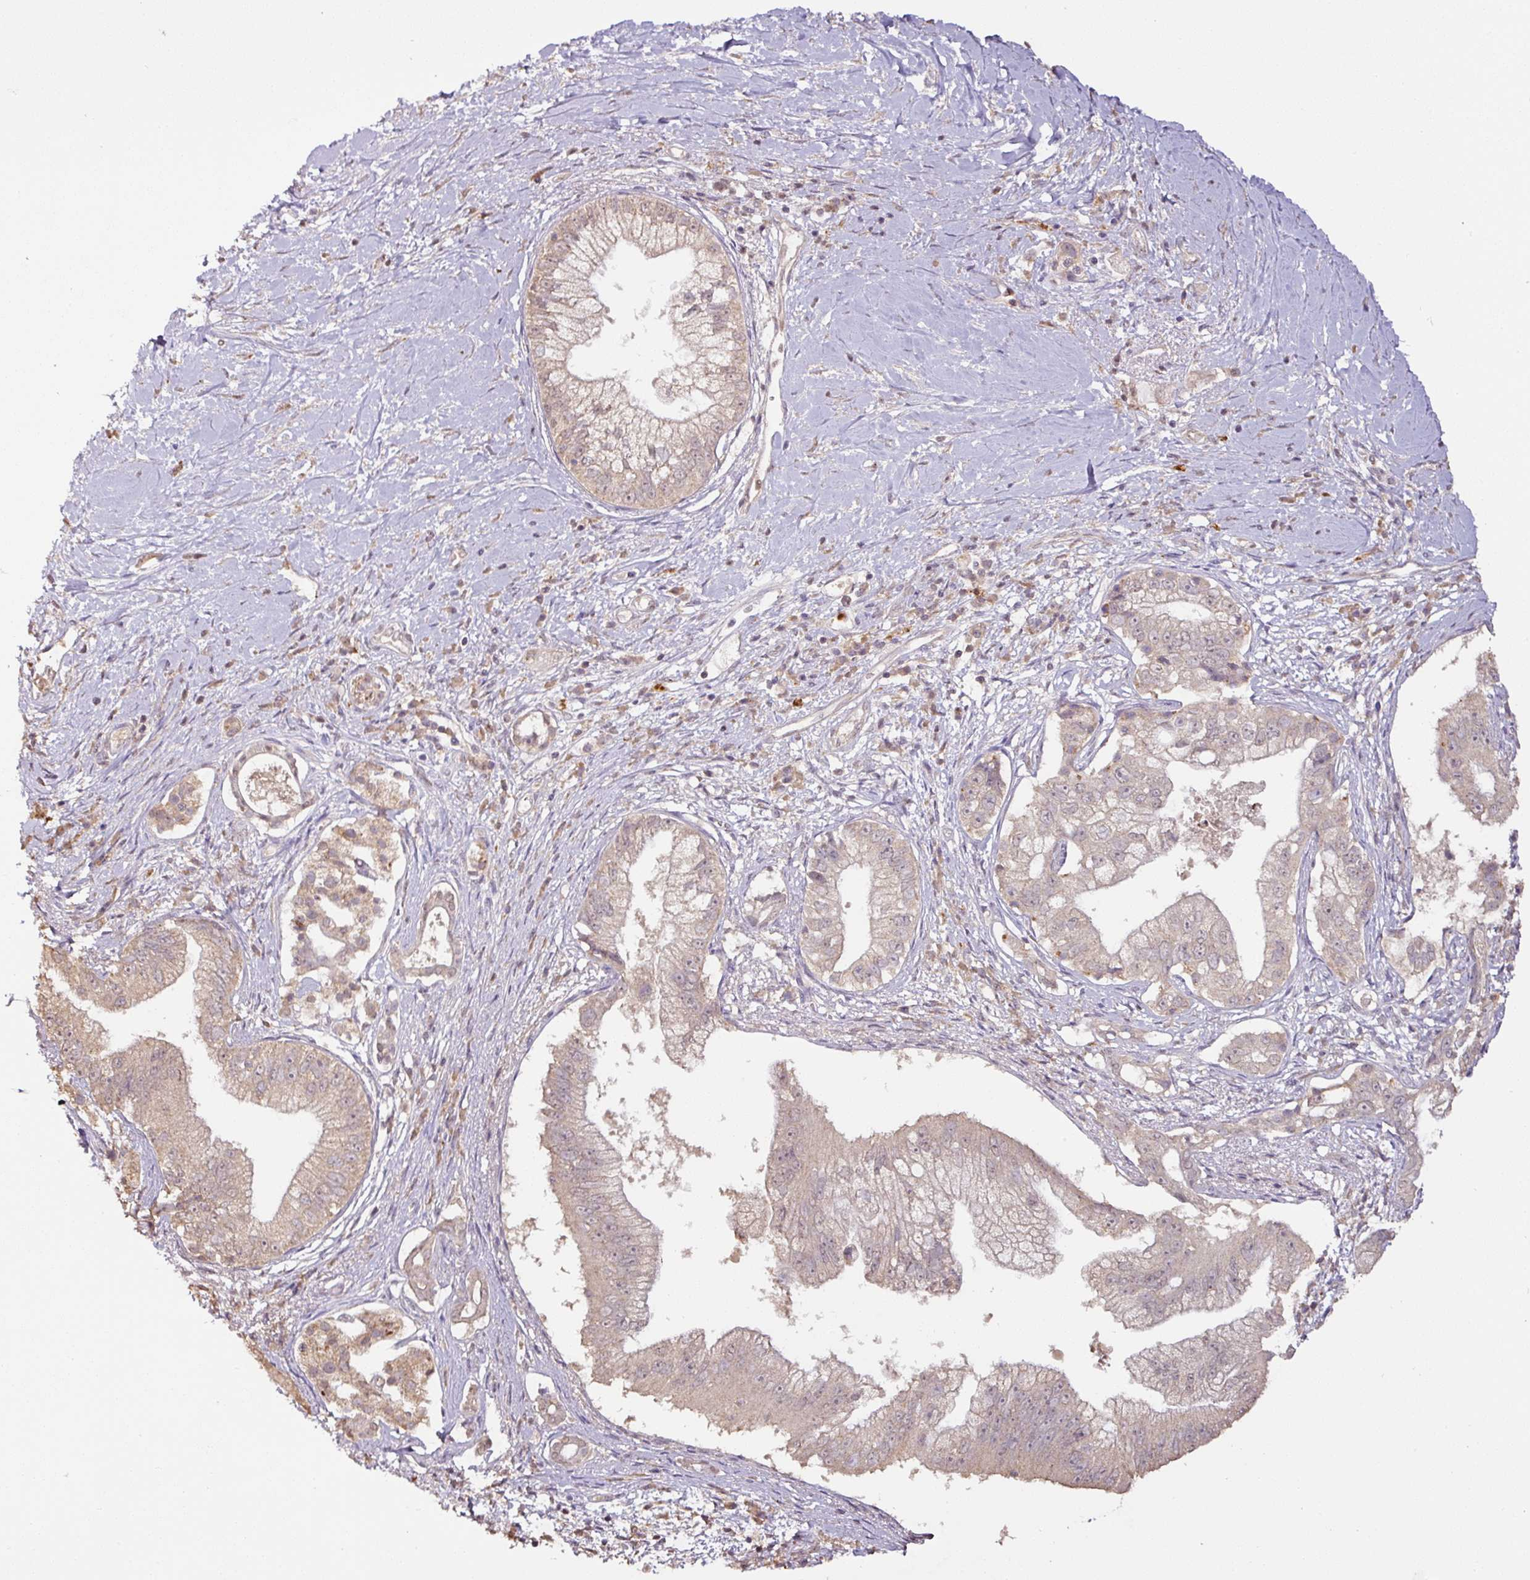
{"staining": {"intensity": "weak", "quantity": "25%-75%", "location": "cytoplasmic/membranous,nuclear"}, "tissue": "pancreatic cancer", "cell_type": "Tumor cells", "image_type": "cancer", "snomed": [{"axis": "morphology", "description": "Adenocarcinoma, NOS"}, {"axis": "topography", "description": "Pancreas"}], "caption": "The histopathology image displays a brown stain indicating the presence of a protein in the cytoplasmic/membranous and nuclear of tumor cells in pancreatic adenocarcinoma.", "gene": "RPL38", "patient": {"sex": "male", "age": 70}}